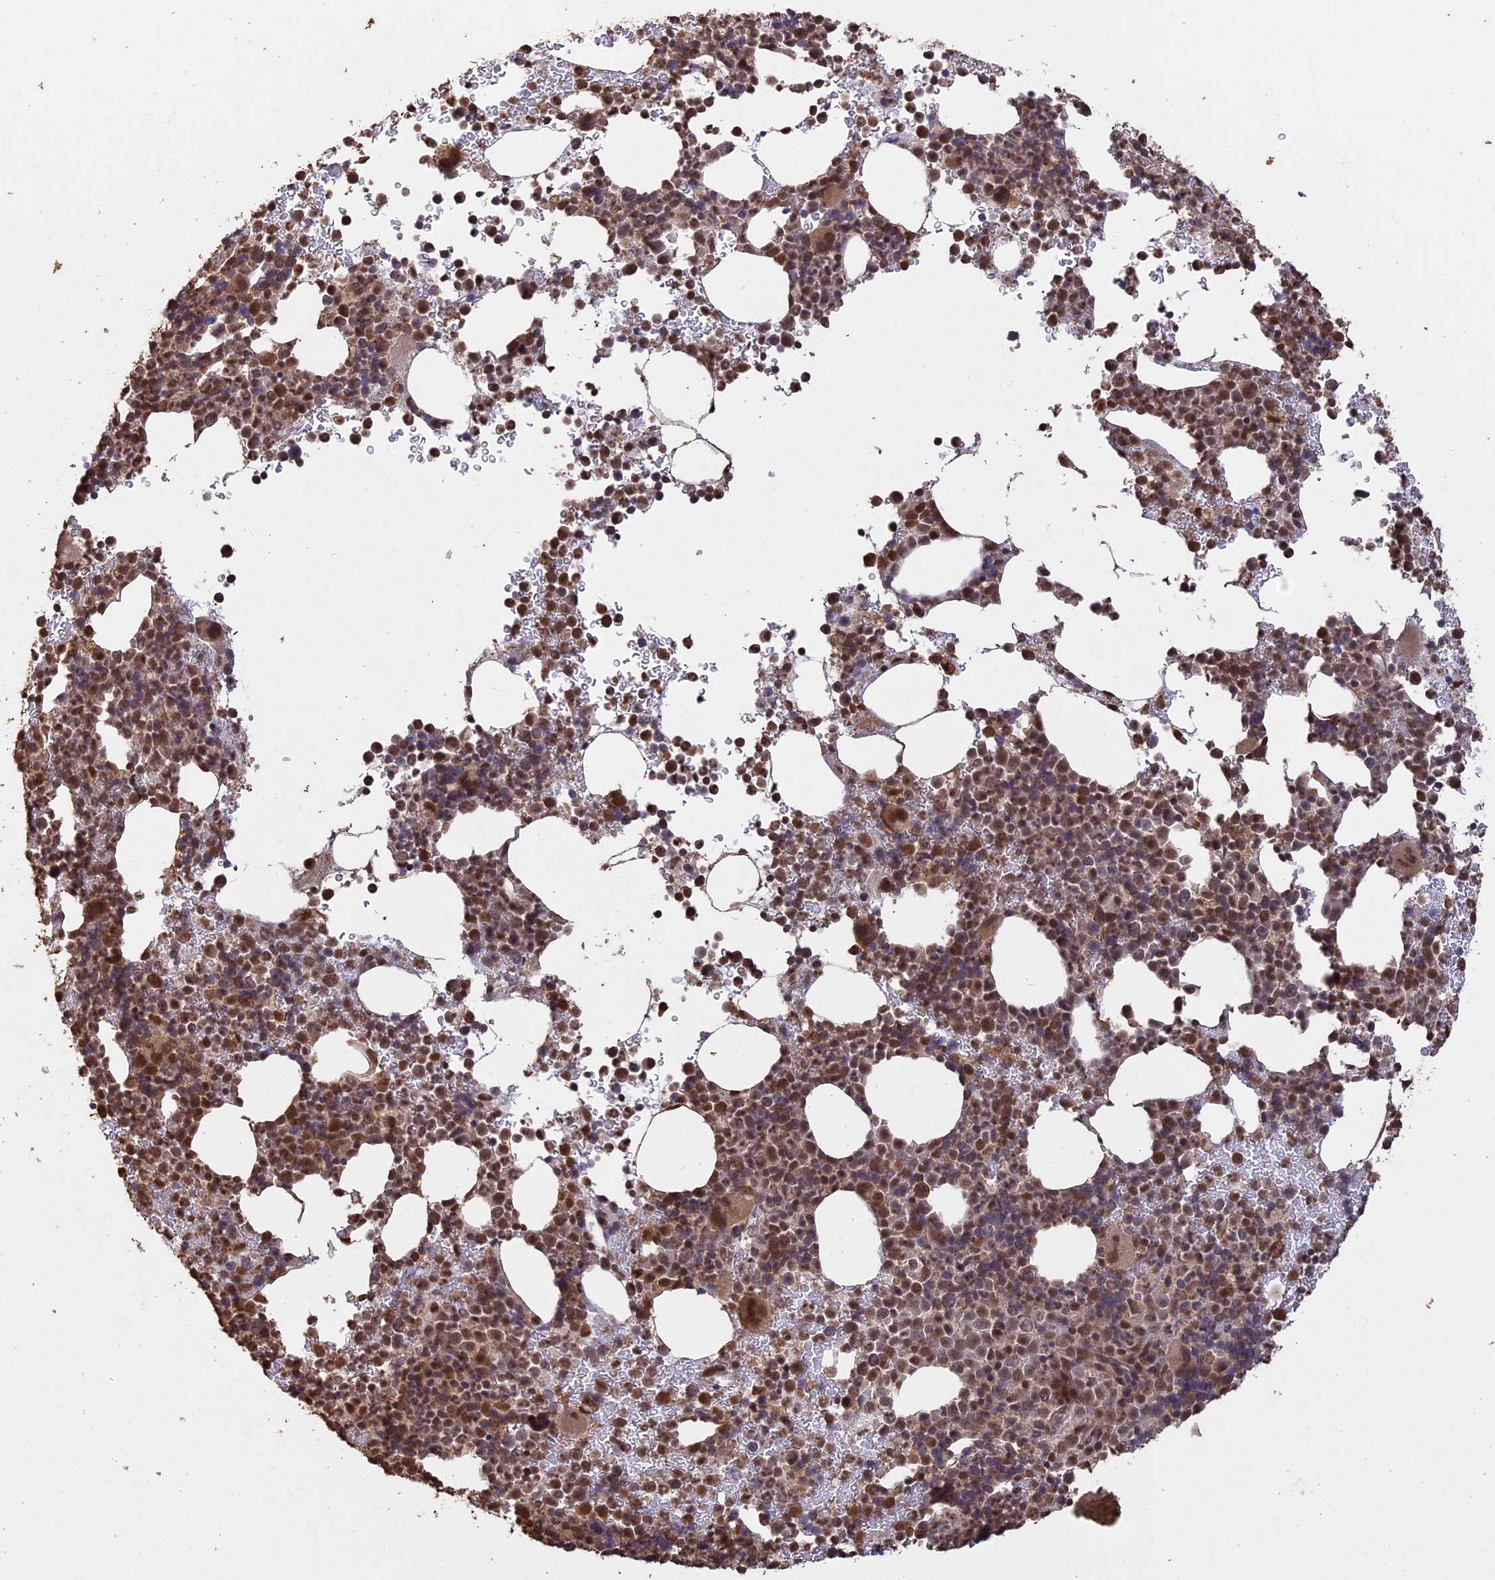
{"staining": {"intensity": "moderate", "quantity": "25%-75%", "location": "cytoplasmic/membranous,nuclear"}, "tissue": "bone marrow", "cell_type": "Hematopoietic cells", "image_type": "normal", "snomed": [{"axis": "morphology", "description": "Normal tissue, NOS"}, {"axis": "topography", "description": "Bone marrow"}], "caption": "IHC (DAB) staining of unremarkable human bone marrow exhibits moderate cytoplasmic/membranous,nuclear protein expression in approximately 25%-75% of hematopoietic cells.", "gene": "PSMC6", "patient": {"sex": "female", "age": 82}}